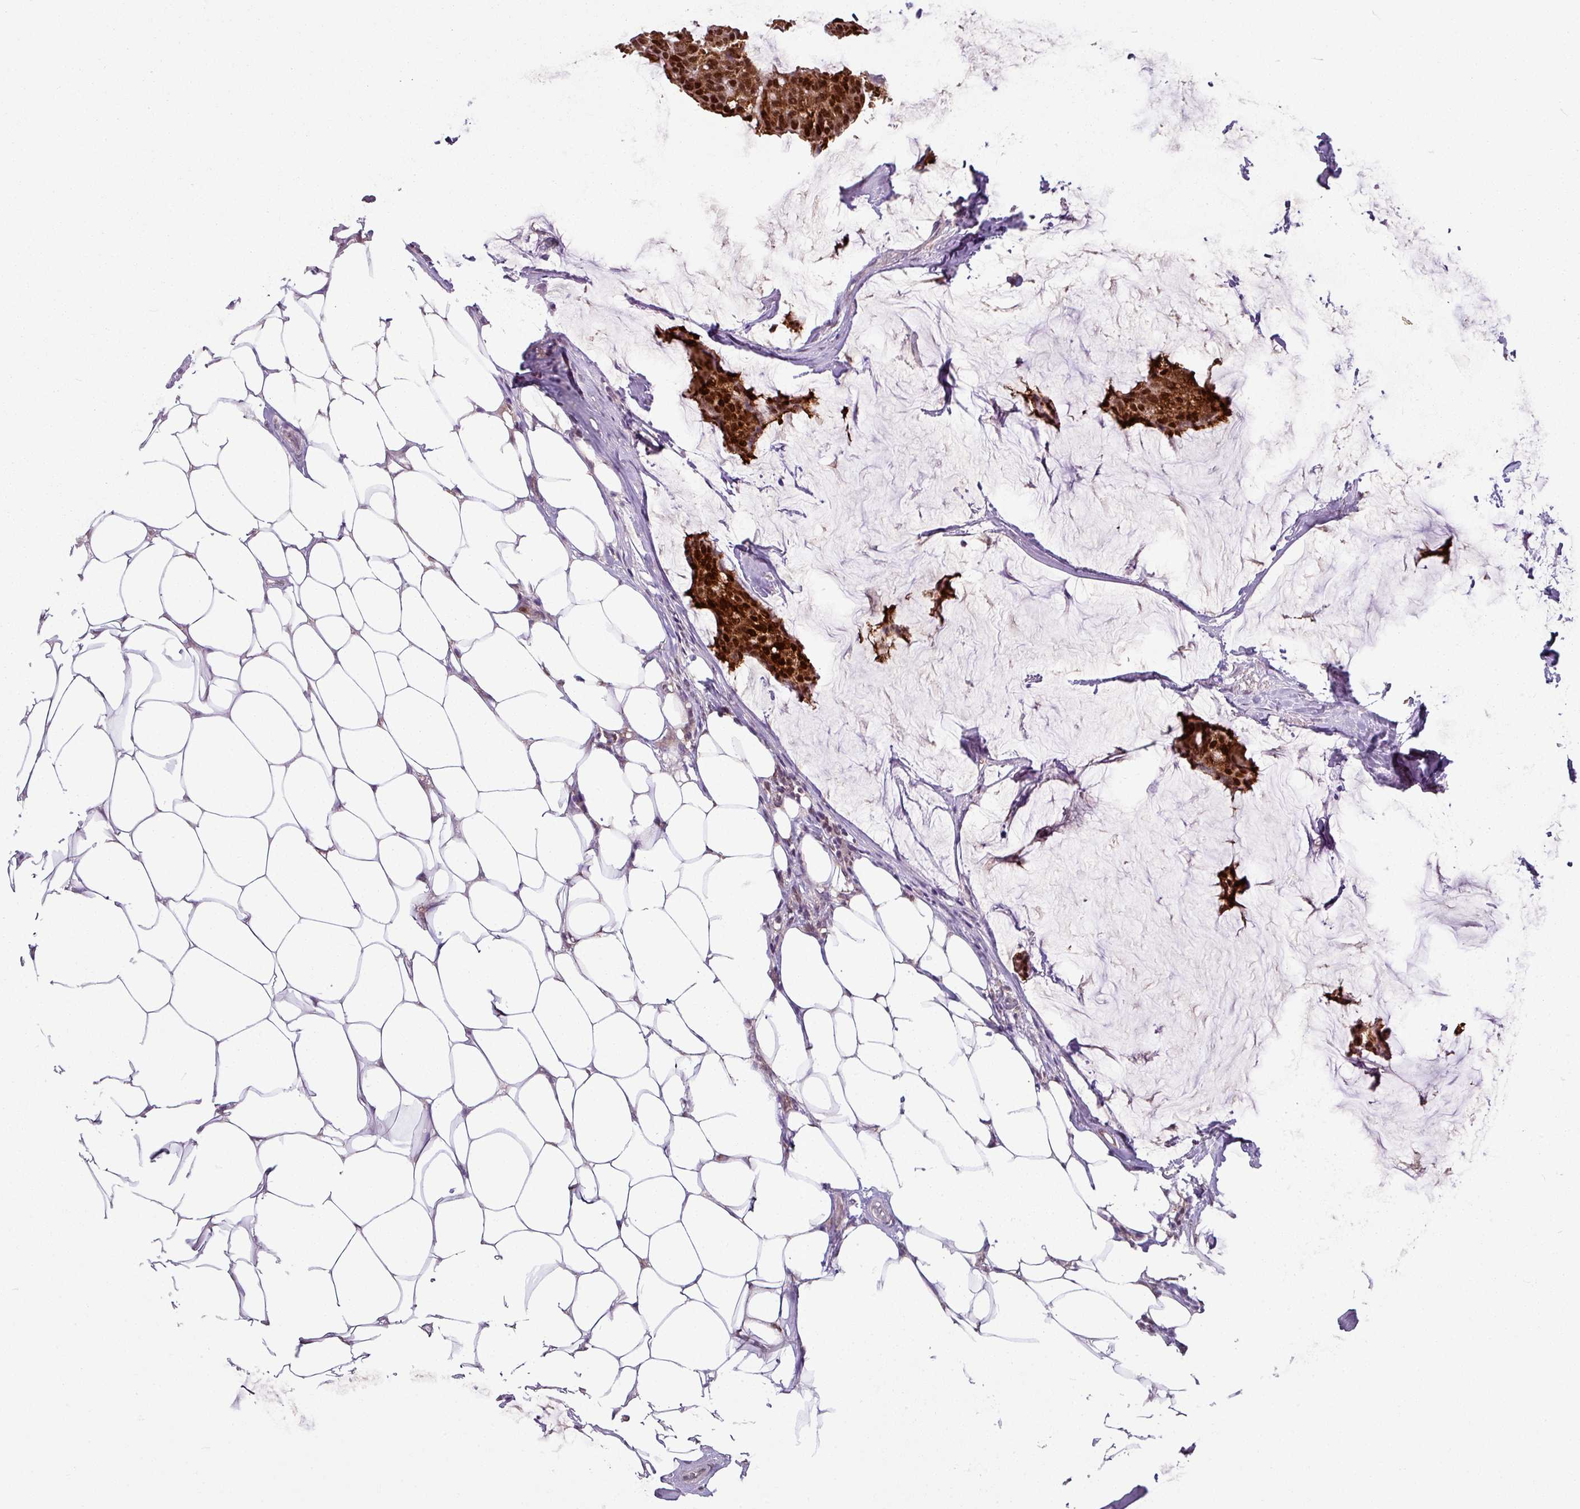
{"staining": {"intensity": "strong", "quantity": ">75%", "location": "cytoplasmic/membranous,nuclear"}, "tissue": "breast cancer", "cell_type": "Tumor cells", "image_type": "cancer", "snomed": [{"axis": "morphology", "description": "Duct carcinoma"}, {"axis": "topography", "description": "Breast"}], "caption": "Immunohistochemistry photomicrograph of breast cancer (intraductal carcinoma) stained for a protein (brown), which demonstrates high levels of strong cytoplasmic/membranous and nuclear staining in approximately >75% of tumor cells.", "gene": "TTLL12", "patient": {"sex": "female", "age": 93}}